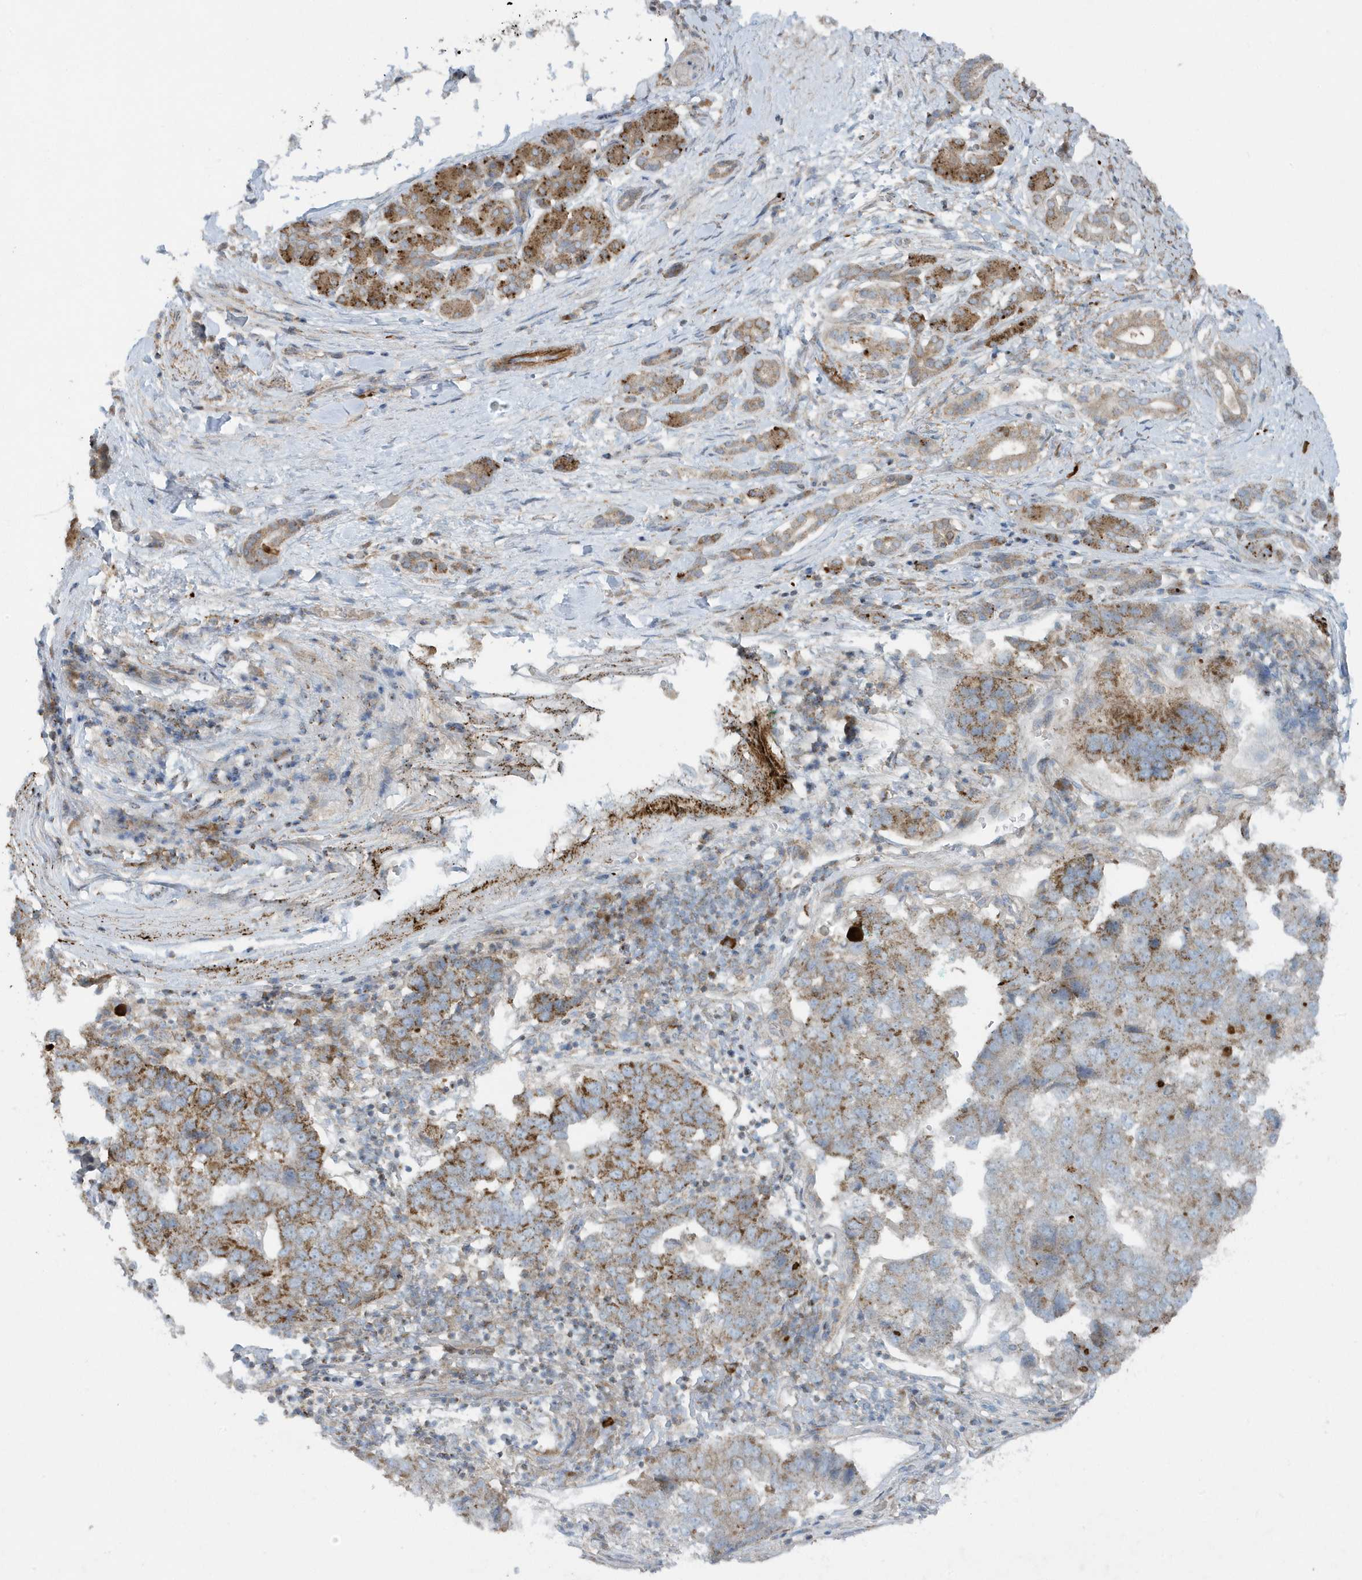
{"staining": {"intensity": "moderate", "quantity": "25%-75%", "location": "cytoplasmic/membranous"}, "tissue": "pancreatic cancer", "cell_type": "Tumor cells", "image_type": "cancer", "snomed": [{"axis": "morphology", "description": "Adenocarcinoma, NOS"}, {"axis": "topography", "description": "Pancreas"}], "caption": "High-power microscopy captured an immunohistochemistry (IHC) photomicrograph of adenocarcinoma (pancreatic), revealing moderate cytoplasmic/membranous positivity in about 25%-75% of tumor cells. Using DAB (3,3'-diaminobenzidine) (brown) and hematoxylin (blue) stains, captured at high magnification using brightfield microscopy.", "gene": "SLC38A2", "patient": {"sex": "female", "age": 61}}